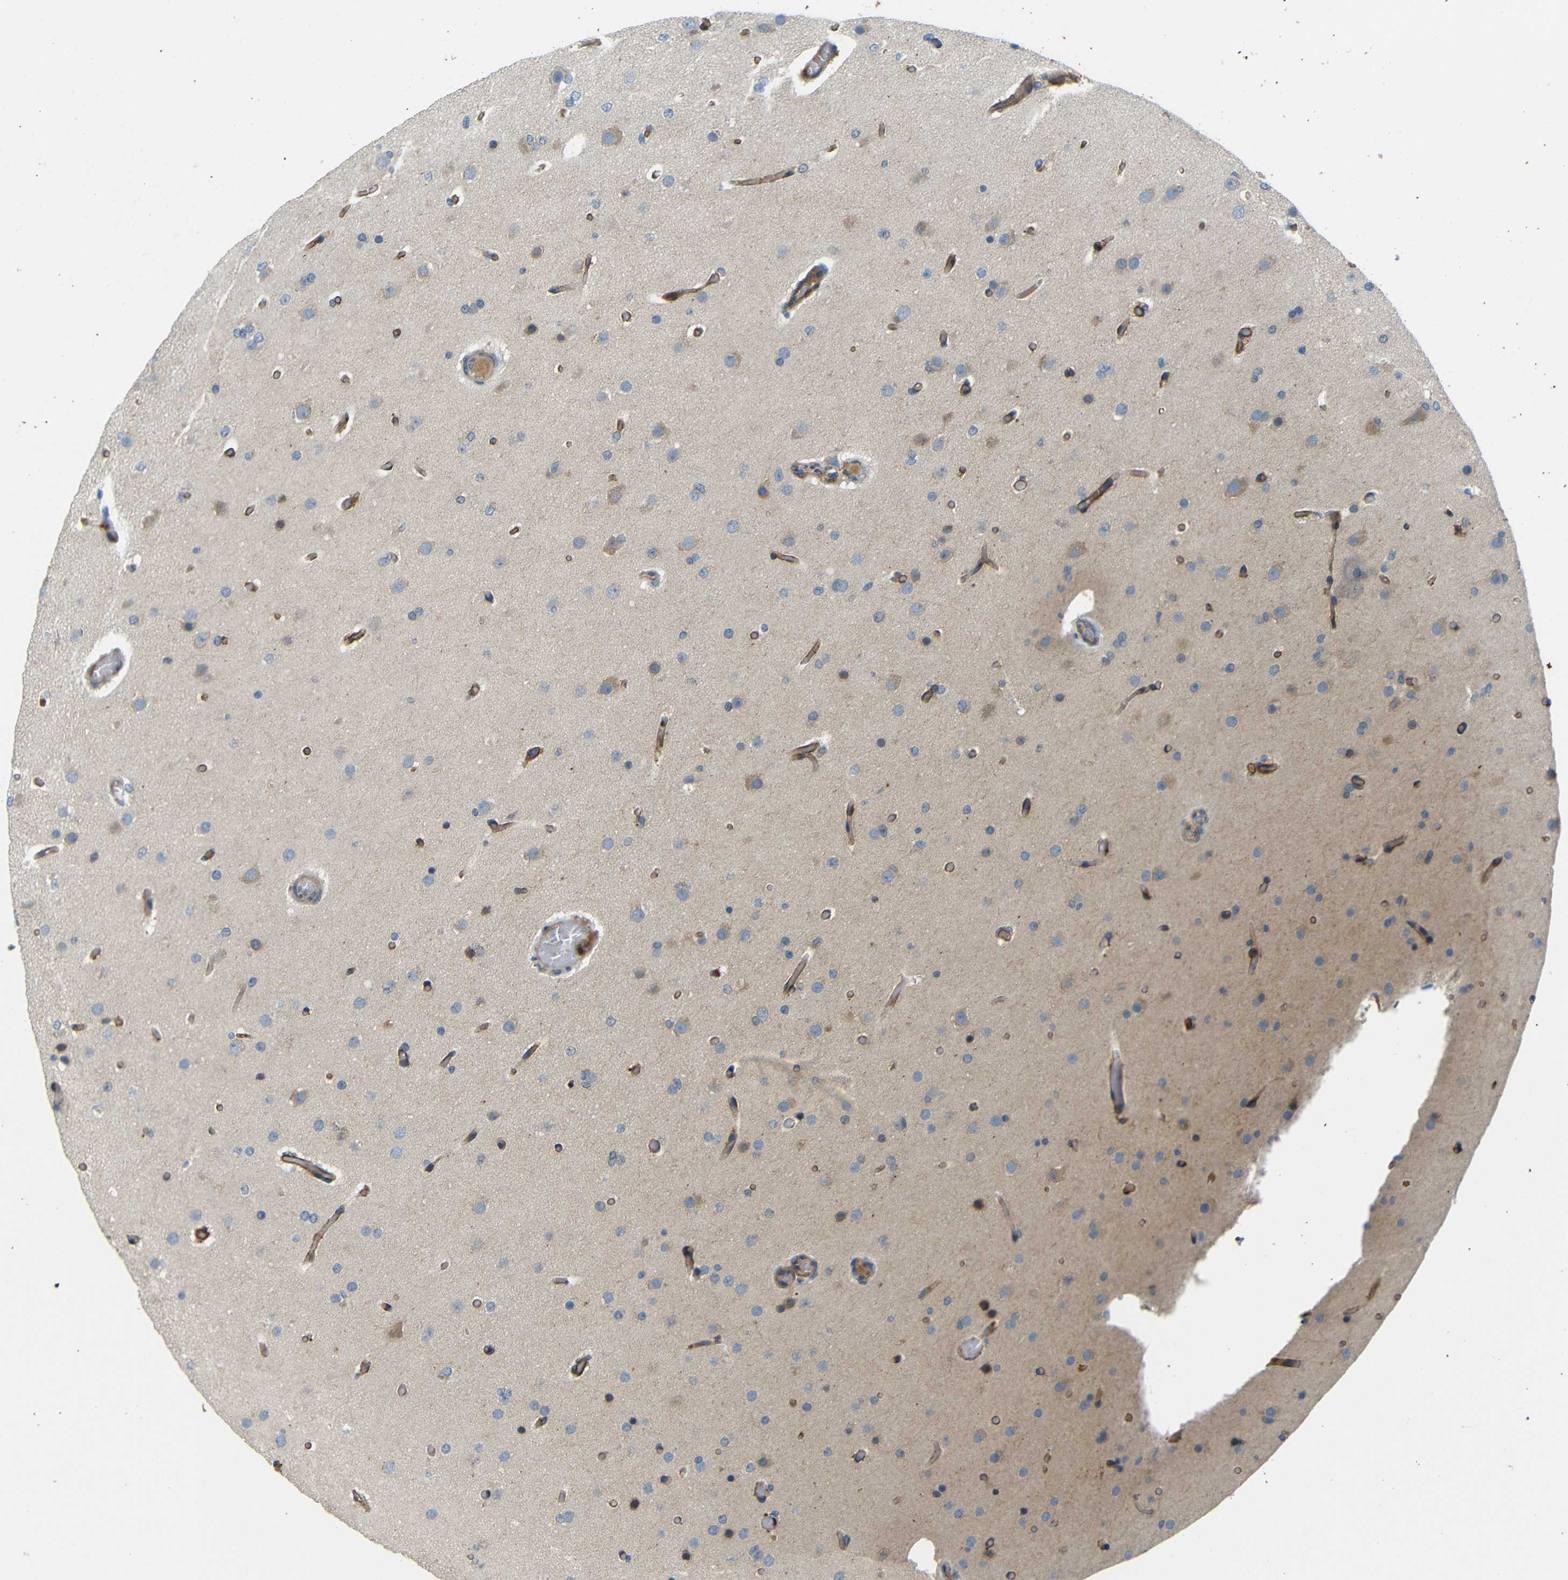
{"staining": {"intensity": "weak", "quantity": "25%-75%", "location": "cytoplasmic/membranous"}, "tissue": "glioma", "cell_type": "Tumor cells", "image_type": "cancer", "snomed": [{"axis": "morphology", "description": "Glioma, malignant, High grade"}, {"axis": "topography", "description": "Cerebral cortex"}], "caption": "Protein staining of glioma tissue demonstrates weak cytoplasmic/membranous staining in approximately 25%-75% of tumor cells. Using DAB (3,3'-diaminobenzidine) (brown) and hematoxylin (blue) stains, captured at high magnification using brightfield microscopy.", "gene": "MYO1B", "patient": {"sex": "female", "age": 36}}